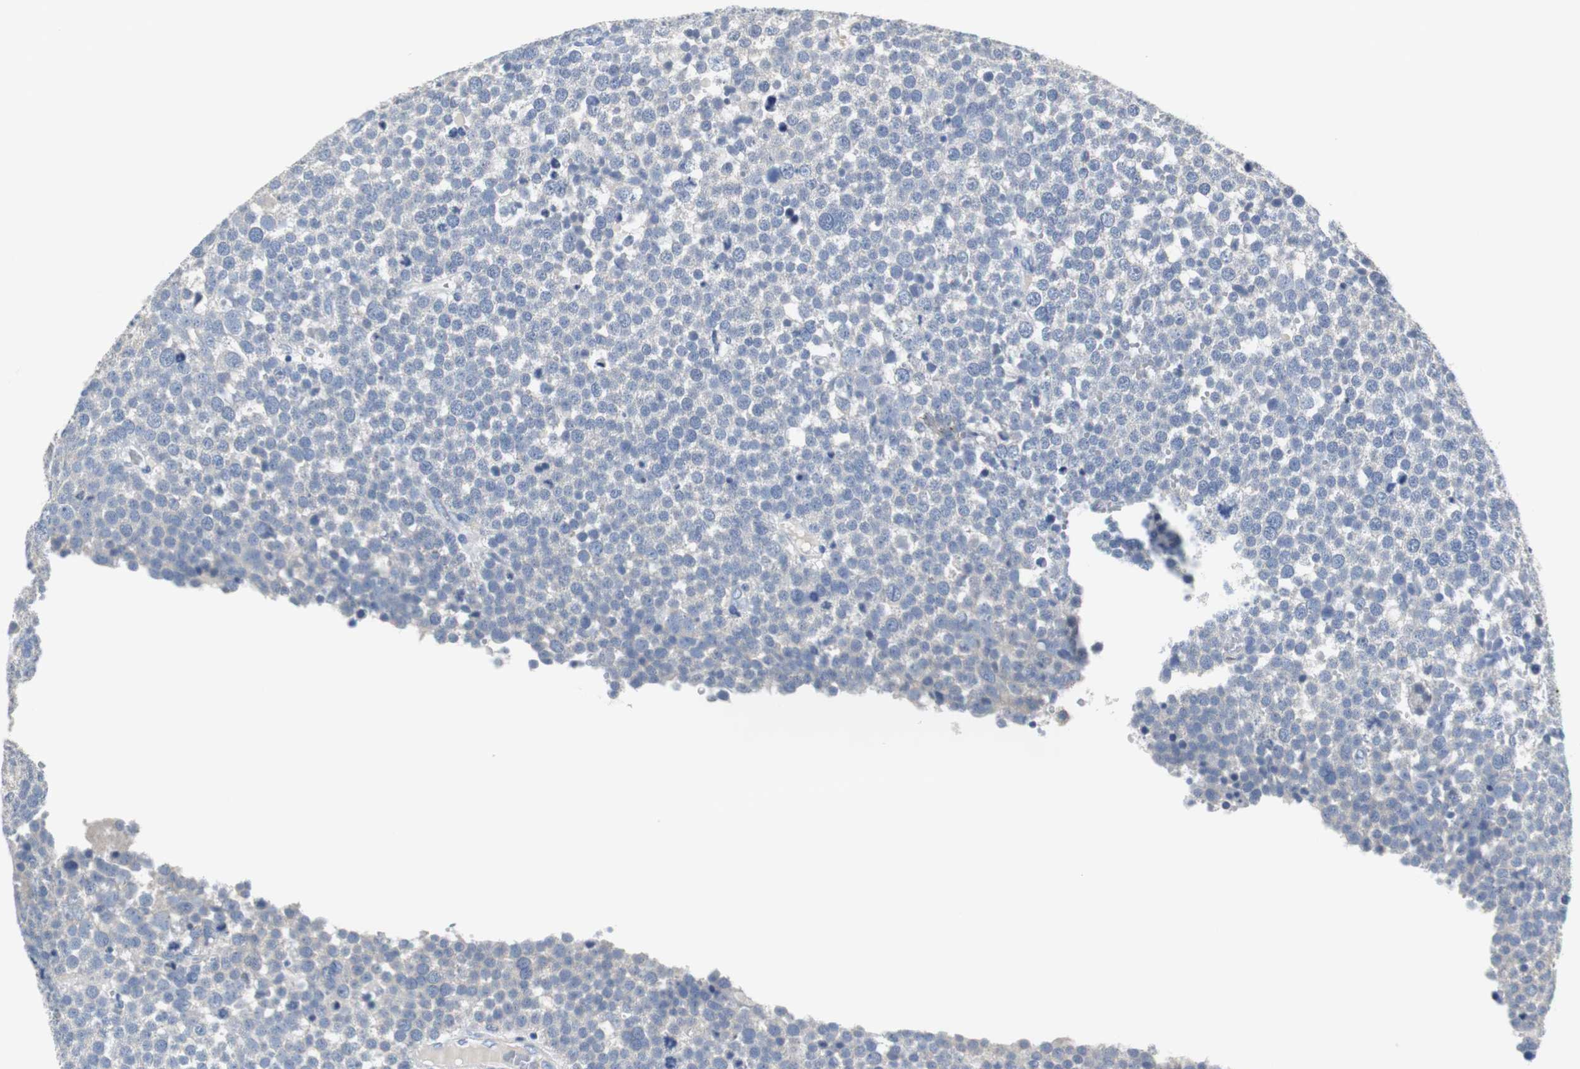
{"staining": {"intensity": "negative", "quantity": "none", "location": "none"}, "tissue": "testis cancer", "cell_type": "Tumor cells", "image_type": "cancer", "snomed": [{"axis": "morphology", "description": "Seminoma, NOS"}, {"axis": "topography", "description": "Testis"}], "caption": "The micrograph exhibits no staining of tumor cells in testis seminoma.", "gene": "PCK1", "patient": {"sex": "male", "age": 71}}